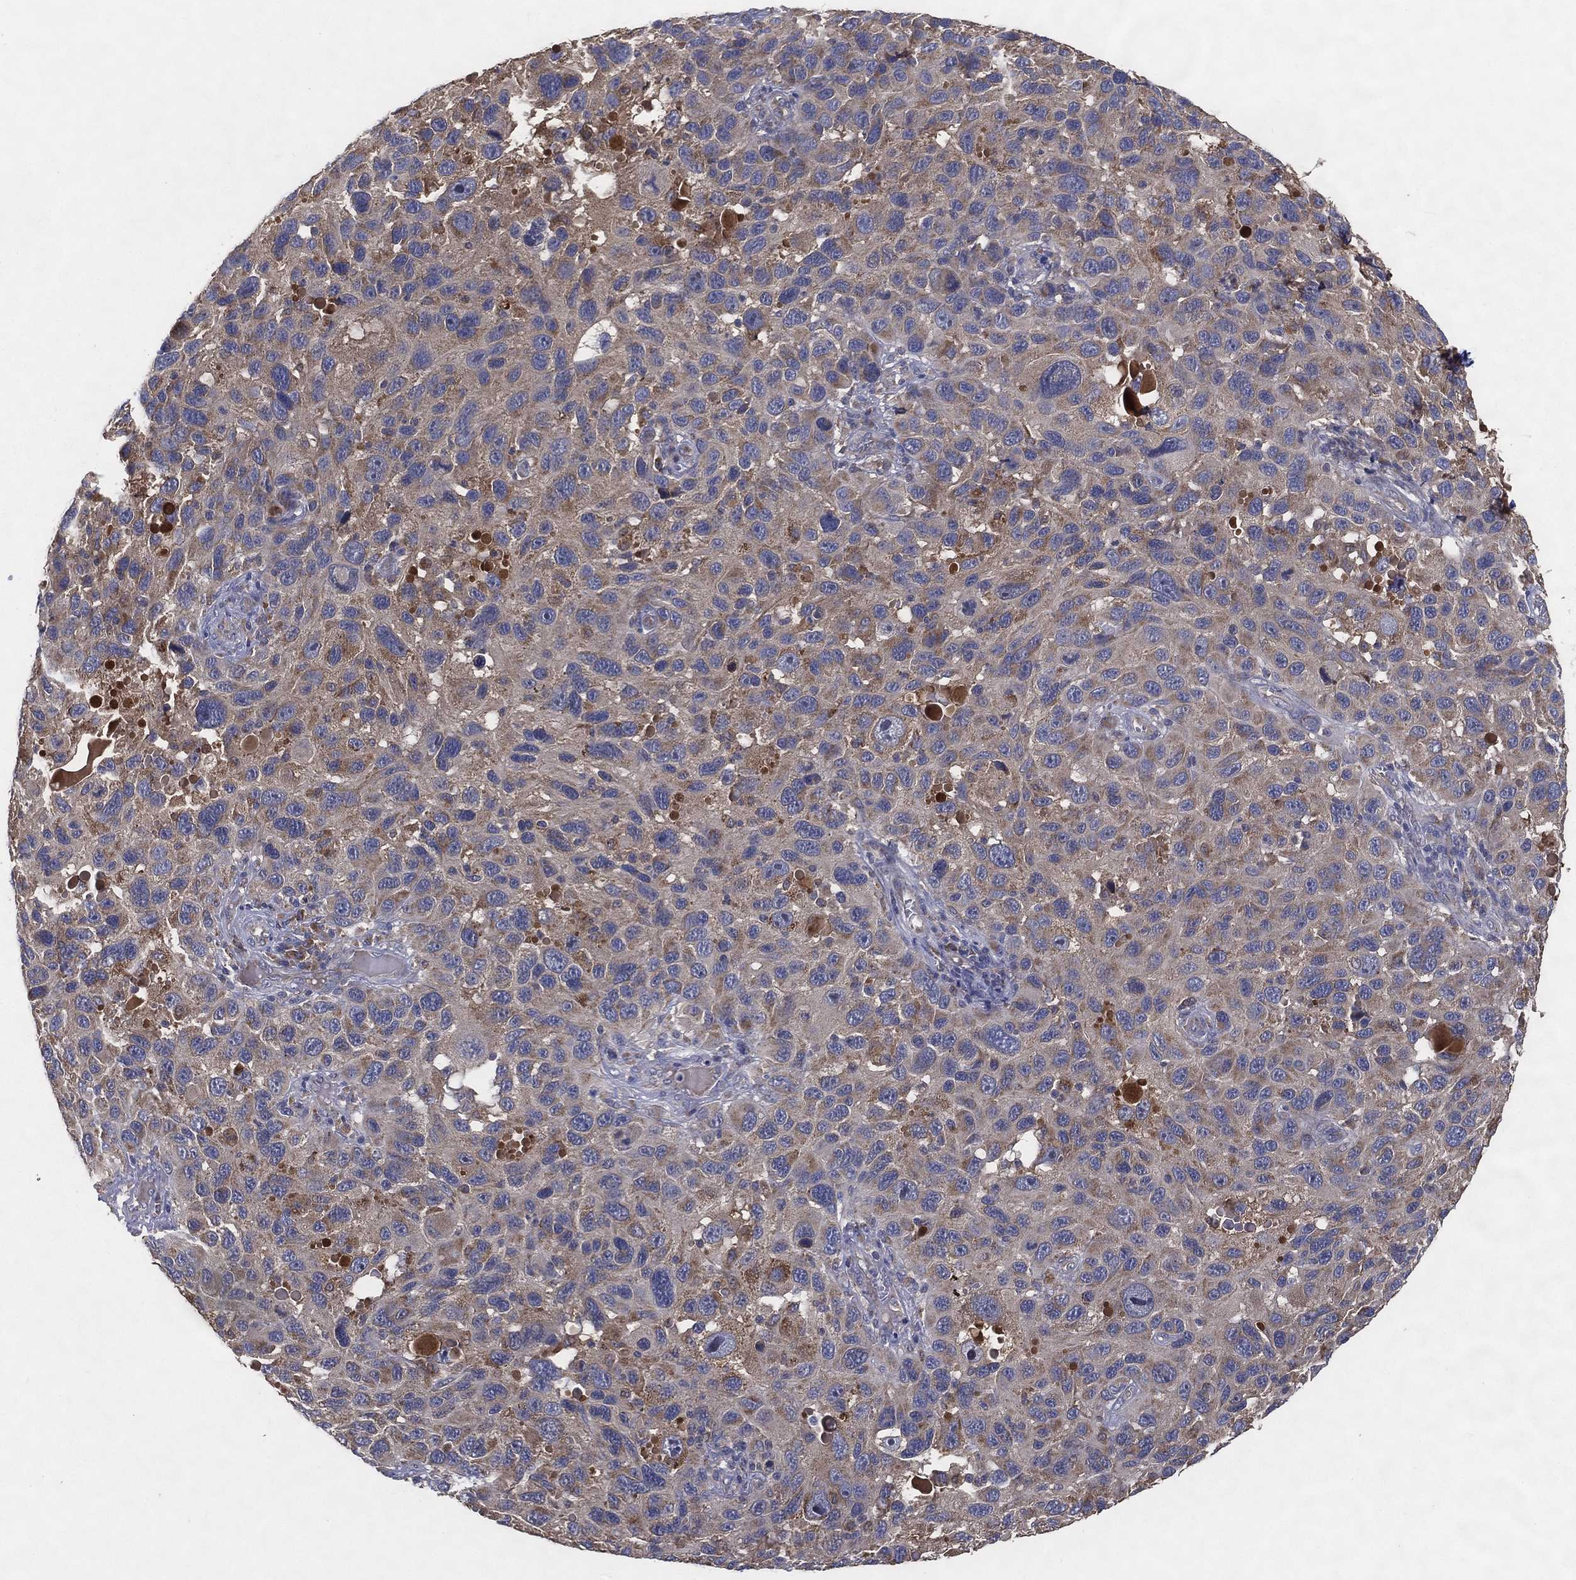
{"staining": {"intensity": "moderate", "quantity": "25%-75%", "location": "cytoplasmic/membranous"}, "tissue": "melanoma", "cell_type": "Tumor cells", "image_type": "cancer", "snomed": [{"axis": "morphology", "description": "Malignant melanoma, NOS"}, {"axis": "topography", "description": "Skin"}], "caption": "The image exhibits a brown stain indicating the presence of a protein in the cytoplasmic/membranous of tumor cells in malignant melanoma. Immunohistochemistry (ihc) stains the protein of interest in brown and the nuclei are stained blue.", "gene": "MT-ND1", "patient": {"sex": "male", "age": 53}}